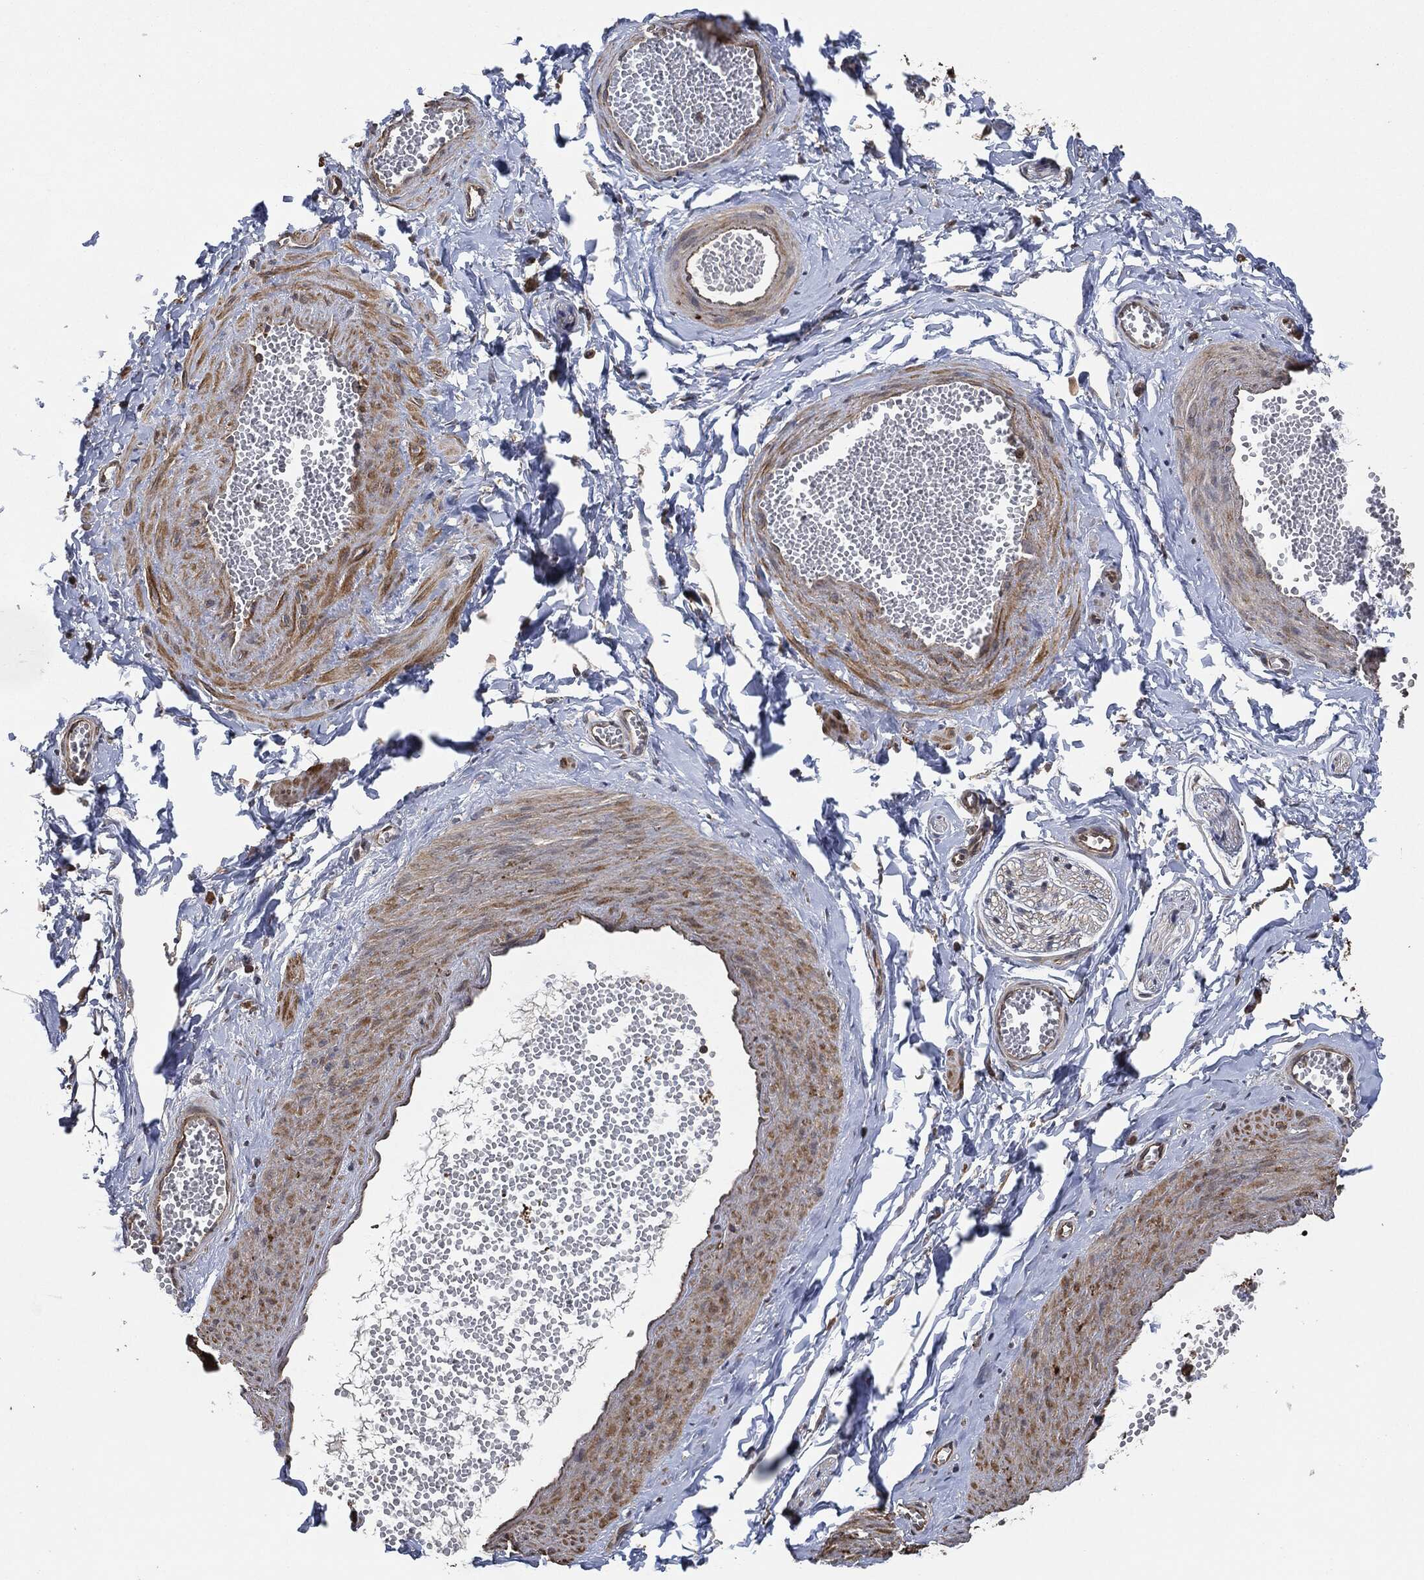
{"staining": {"intensity": "negative", "quantity": "none", "location": "none"}, "tissue": "adipose tissue", "cell_type": "Adipocytes", "image_type": "normal", "snomed": [{"axis": "morphology", "description": "Normal tissue, NOS"}, {"axis": "topography", "description": "Smooth muscle"}, {"axis": "topography", "description": "Peripheral nerve tissue"}], "caption": "High power microscopy image of an immunohistochemistry photomicrograph of benign adipose tissue, revealing no significant staining in adipocytes.", "gene": "TPT1", "patient": {"sex": "male", "age": 22}}